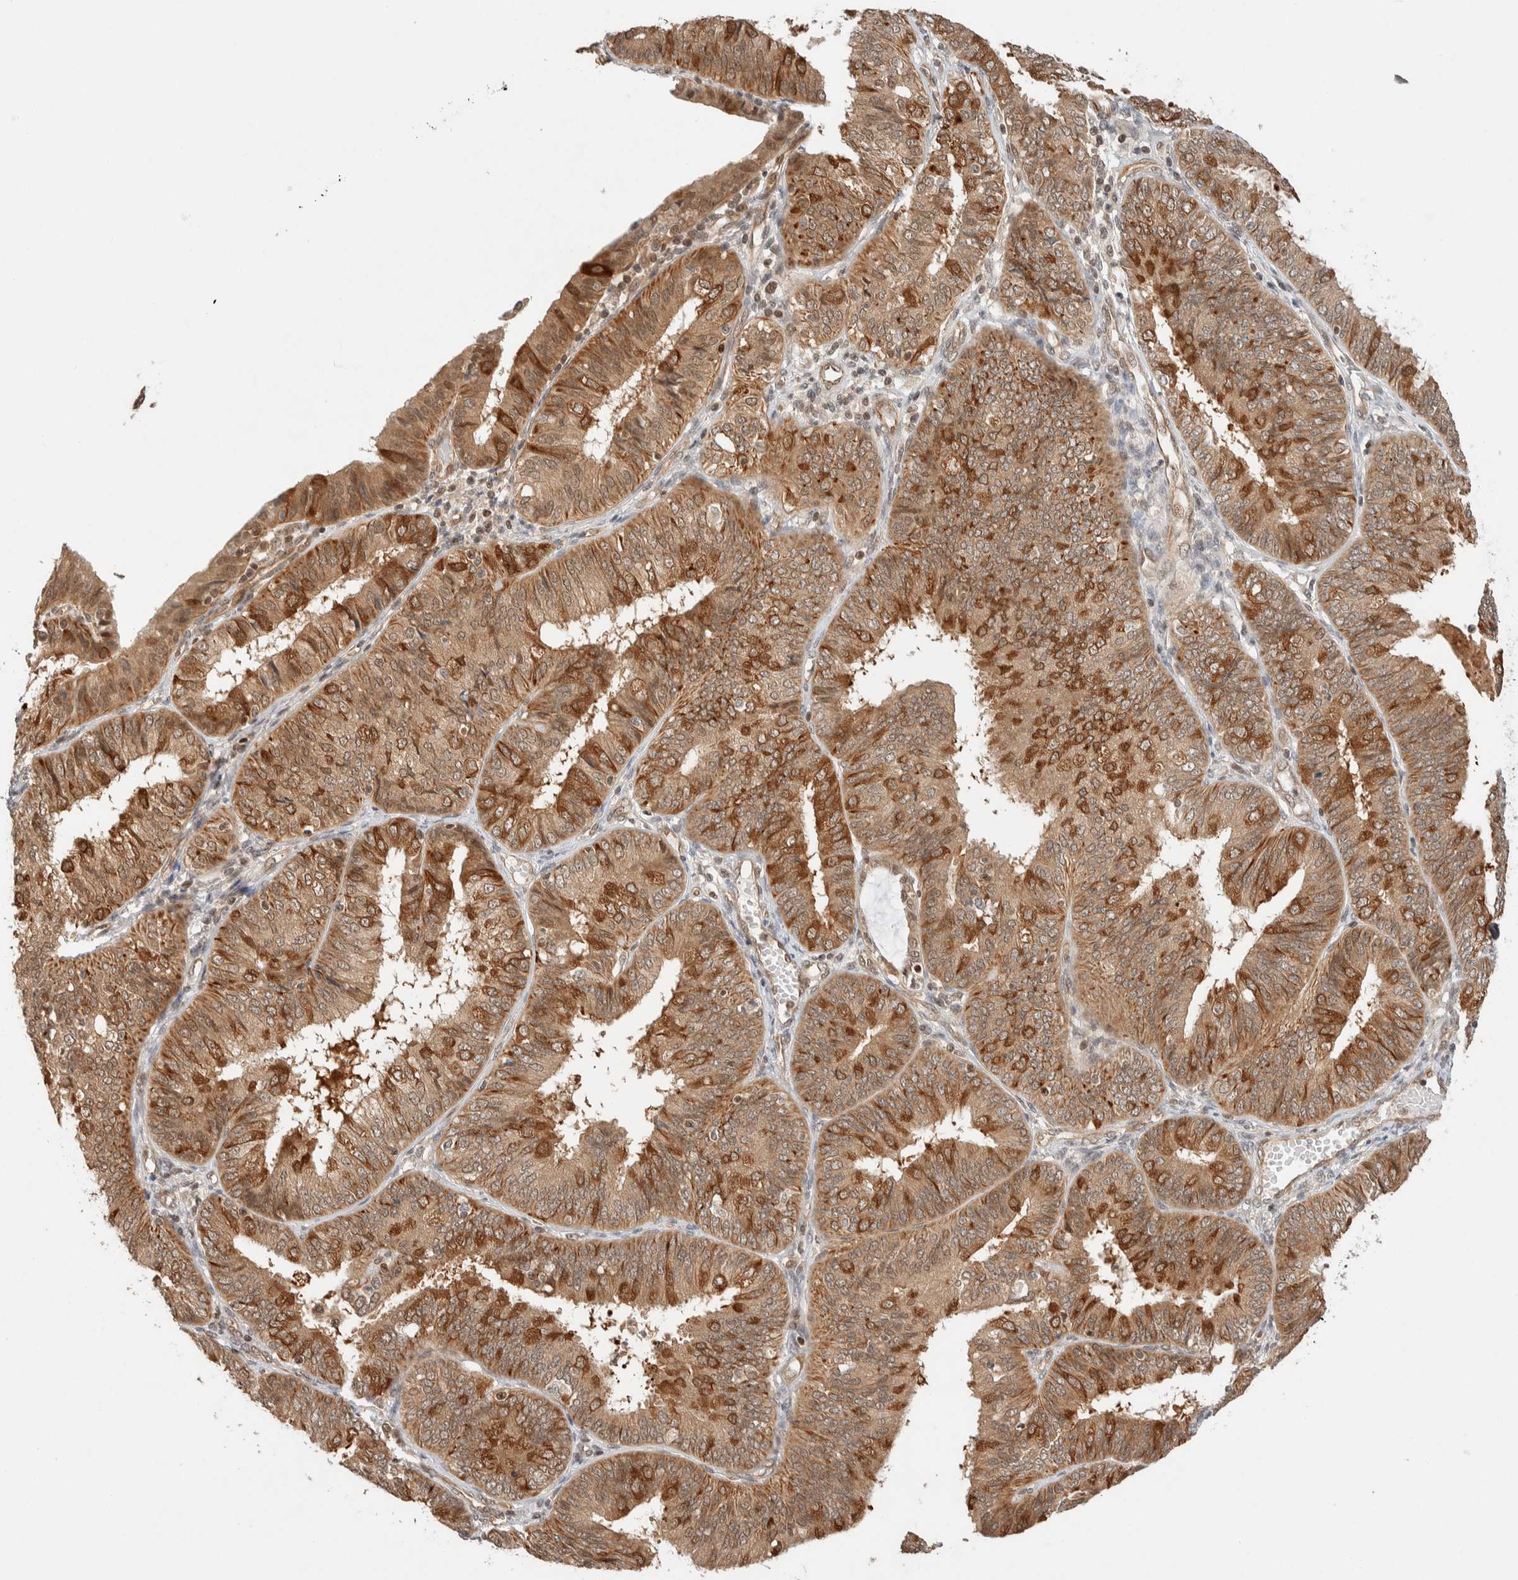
{"staining": {"intensity": "moderate", "quantity": ">75%", "location": "cytoplasmic/membranous"}, "tissue": "endometrial cancer", "cell_type": "Tumor cells", "image_type": "cancer", "snomed": [{"axis": "morphology", "description": "Adenocarcinoma, NOS"}, {"axis": "topography", "description": "Endometrium"}], "caption": "Tumor cells show medium levels of moderate cytoplasmic/membranous expression in approximately >75% of cells in human endometrial cancer (adenocarcinoma). Immunohistochemistry (ihc) stains the protein in brown and the nuclei are stained blue.", "gene": "C8orf76", "patient": {"sex": "female", "age": 58}}